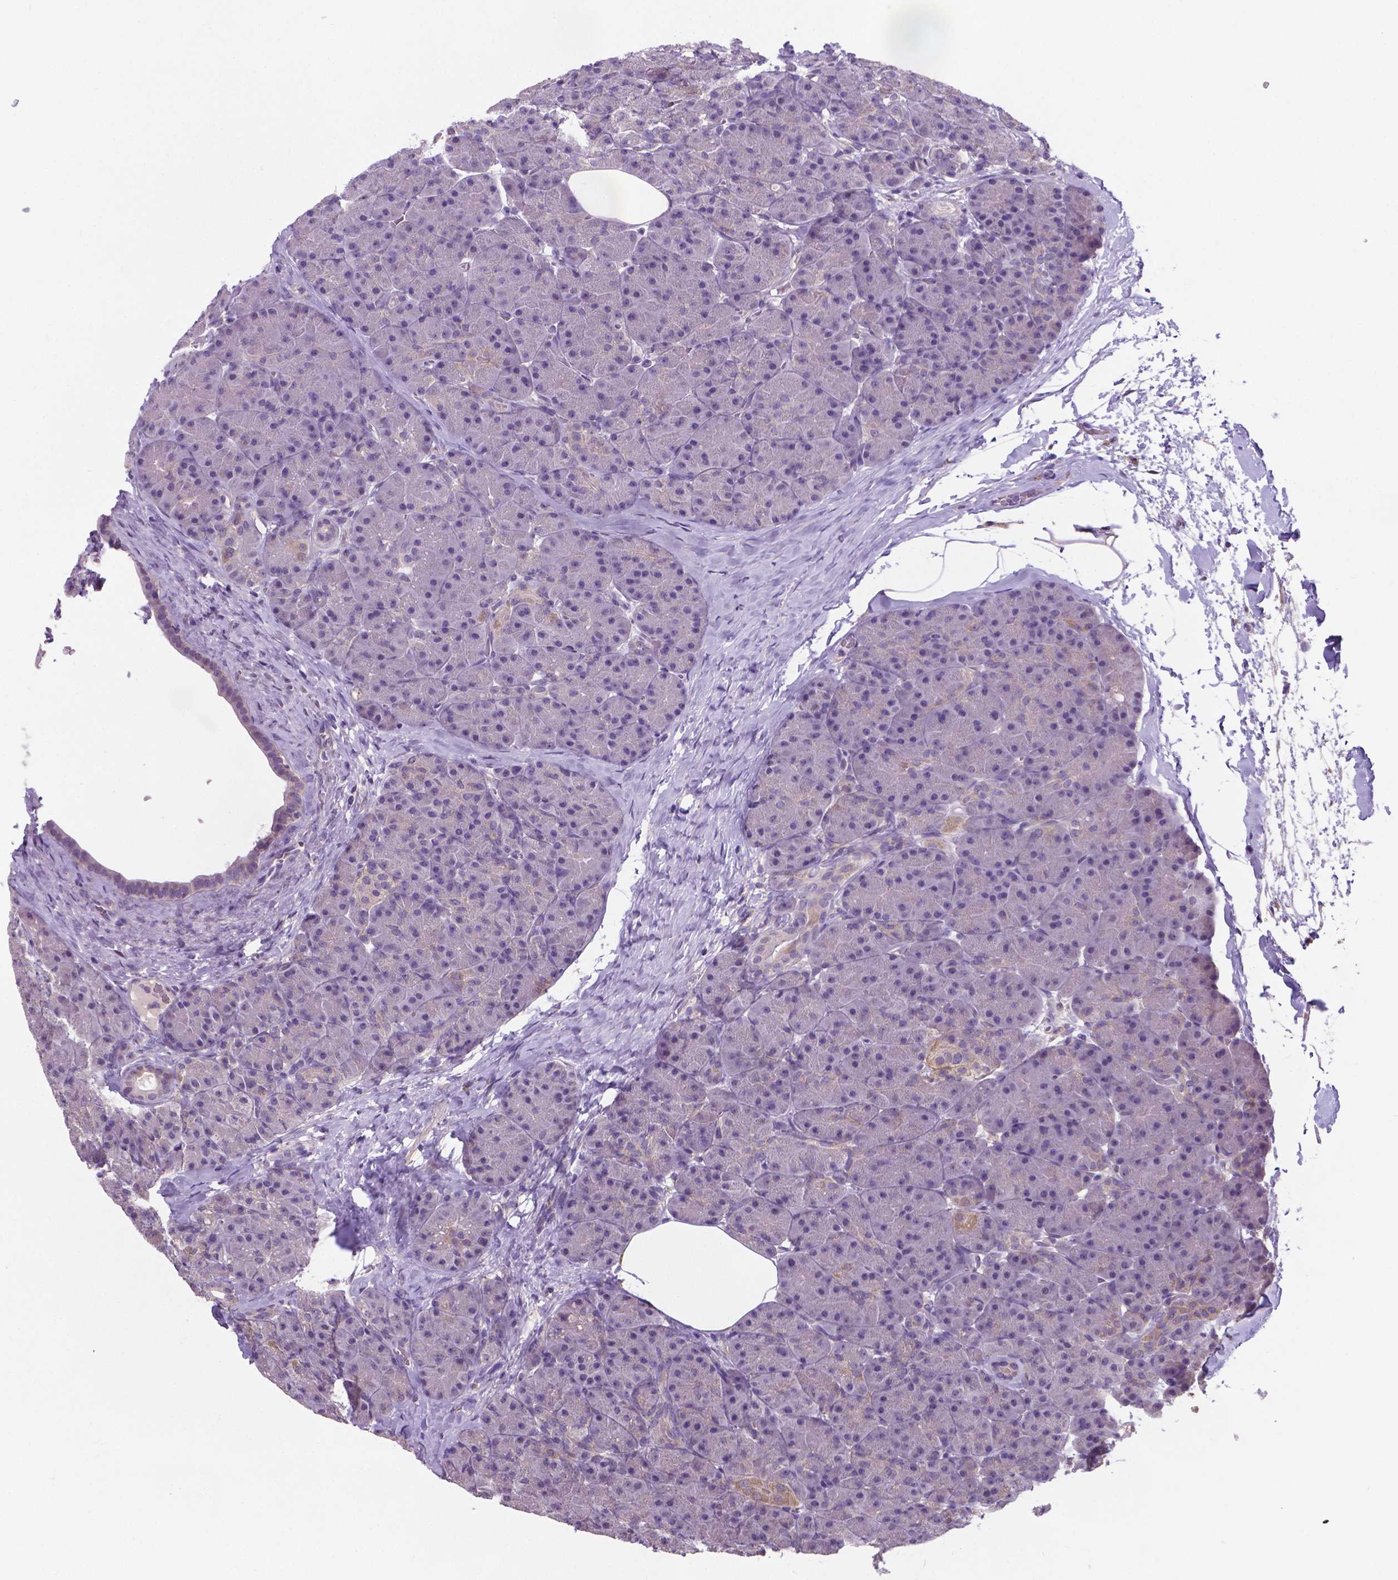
{"staining": {"intensity": "negative", "quantity": "none", "location": "none"}, "tissue": "pancreas", "cell_type": "Exocrine glandular cells", "image_type": "normal", "snomed": [{"axis": "morphology", "description": "Normal tissue, NOS"}, {"axis": "topography", "description": "Pancreas"}], "caption": "The micrograph demonstrates no significant positivity in exocrine glandular cells of pancreas. (Stains: DAB (3,3'-diaminobenzidine) immunohistochemistry (IHC) with hematoxylin counter stain, Microscopy: brightfield microscopy at high magnification).", "gene": "GPR63", "patient": {"sex": "male", "age": 57}}